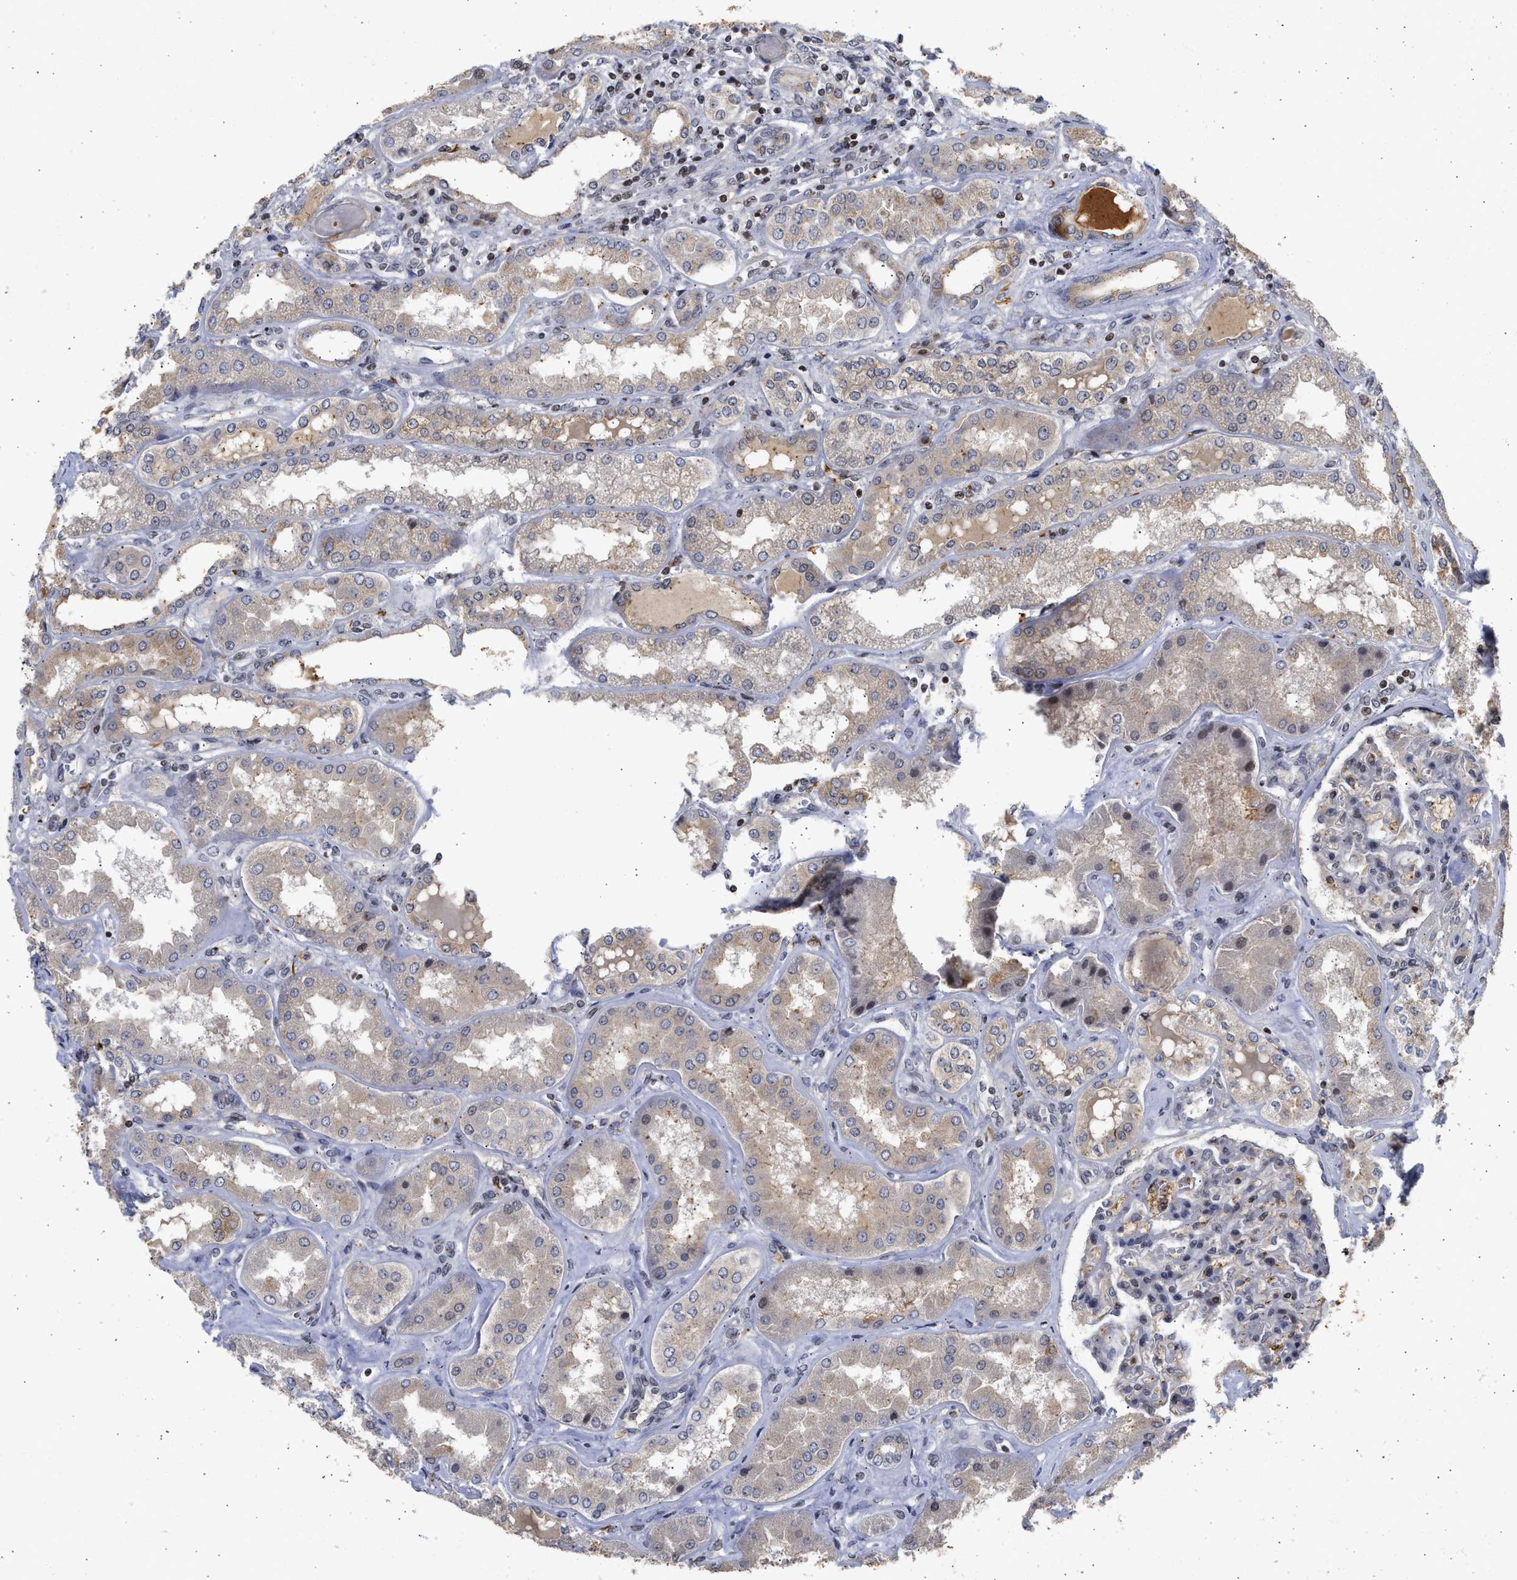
{"staining": {"intensity": "weak", "quantity": "25%-75%", "location": "cytoplasmic/membranous"}, "tissue": "kidney", "cell_type": "Cells in glomeruli", "image_type": "normal", "snomed": [{"axis": "morphology", "description": "Normal tissue, NOS"}, {"axis": "topography", "description": "Kidney"}], "caption": "Human kidney stained for a protein (brown) exhibits weak cytoplasmic/membranous positive expression in approximately 25%-75% of cells in glomeruli.", "gene": "ENSG00000142539", "patient": {"sex": "female", "age": 56}}